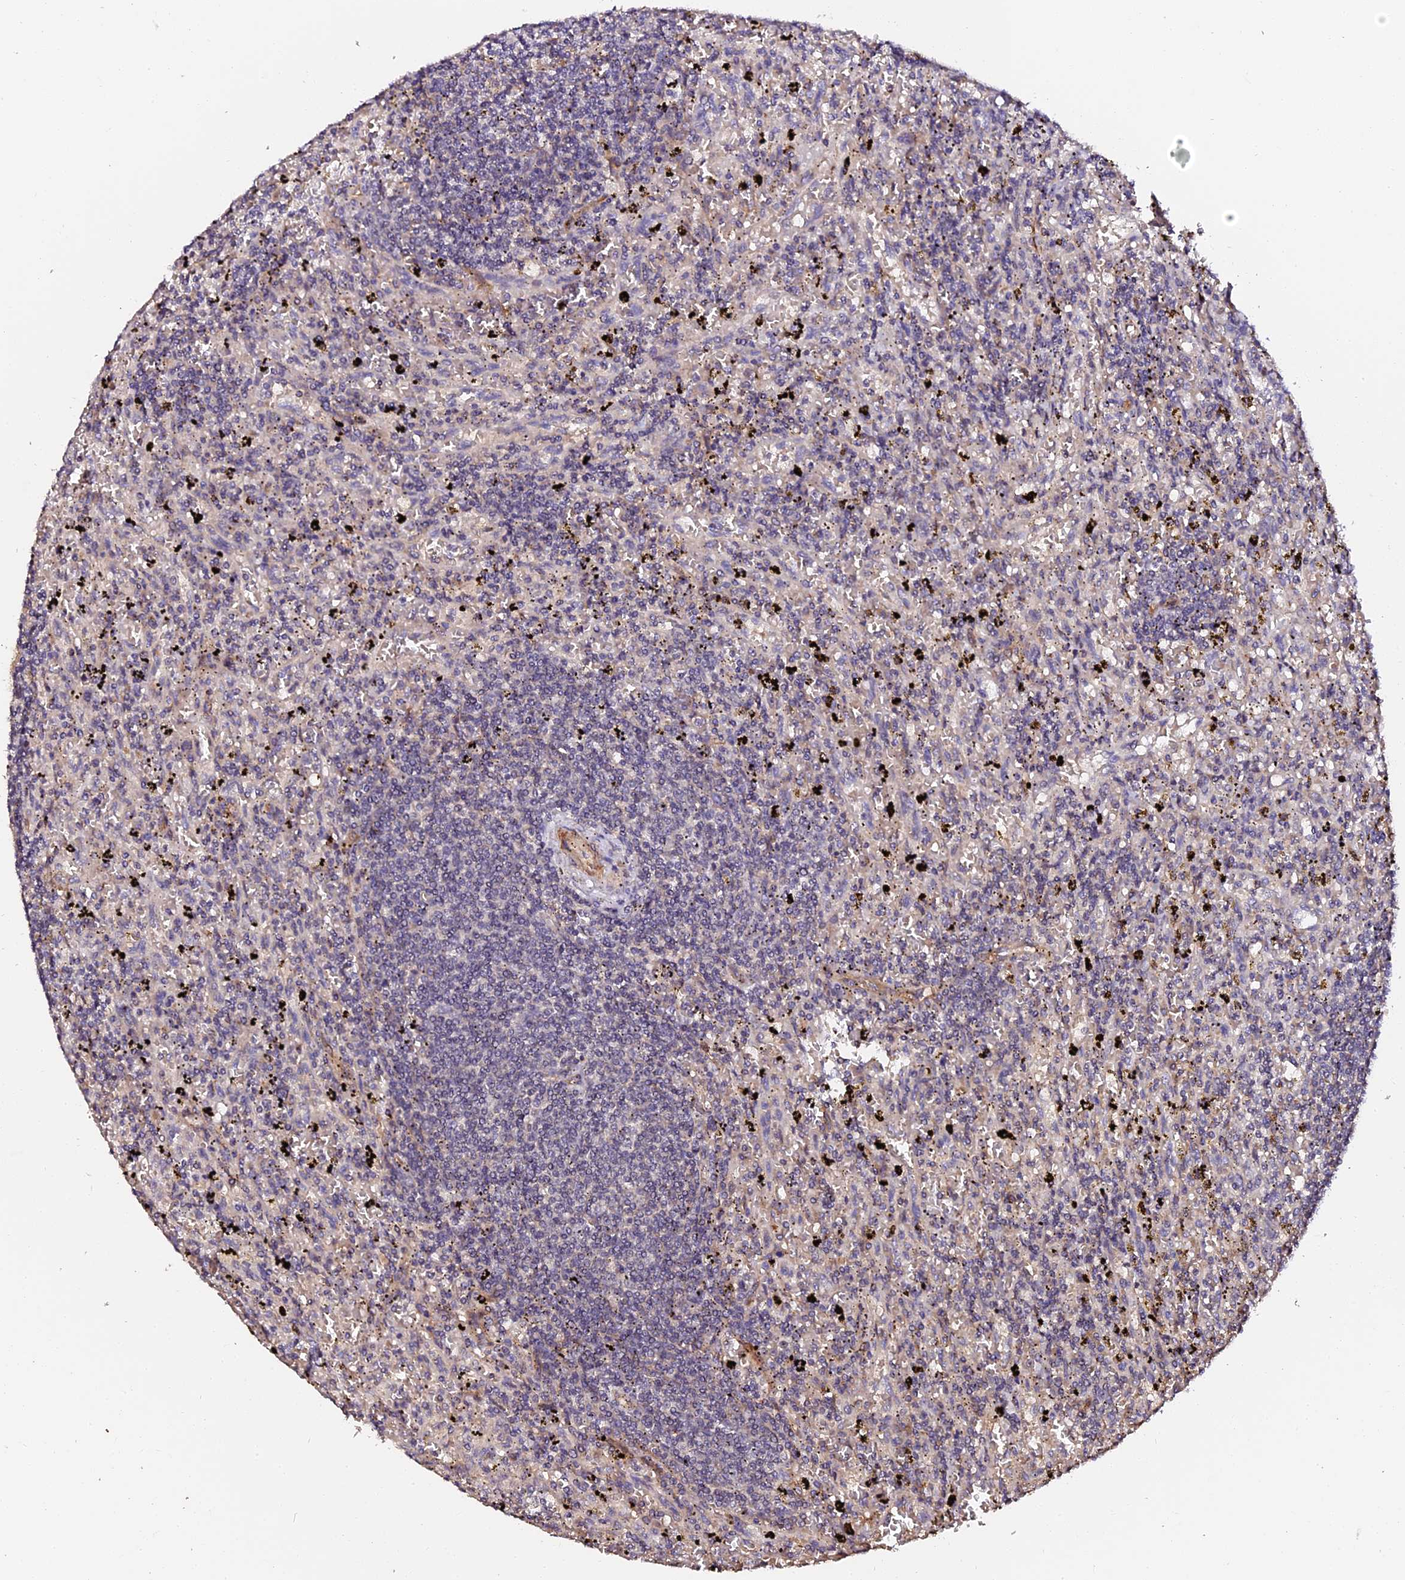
{"staining": {"intensity": "negative", "quantity": "none", "location": "none"}, "tissue": "lymphoma", "cell_type": "Tumor cells", "image_type": "cancer", "snomed": [{"axis": "morphology", "description": "Malignant lymphoma, non-Hodgkin's type, Low grade"}, {"axis": "topography", "description": "Spleen"}], "caption": "Low-grade malignant lymphoma, non-Hodgkin's type was stained to show a protein in brown. There is no significant positivity in tumor cells.", "gene": "TDO2", "patient": {"sex": "male", "age": 76}}